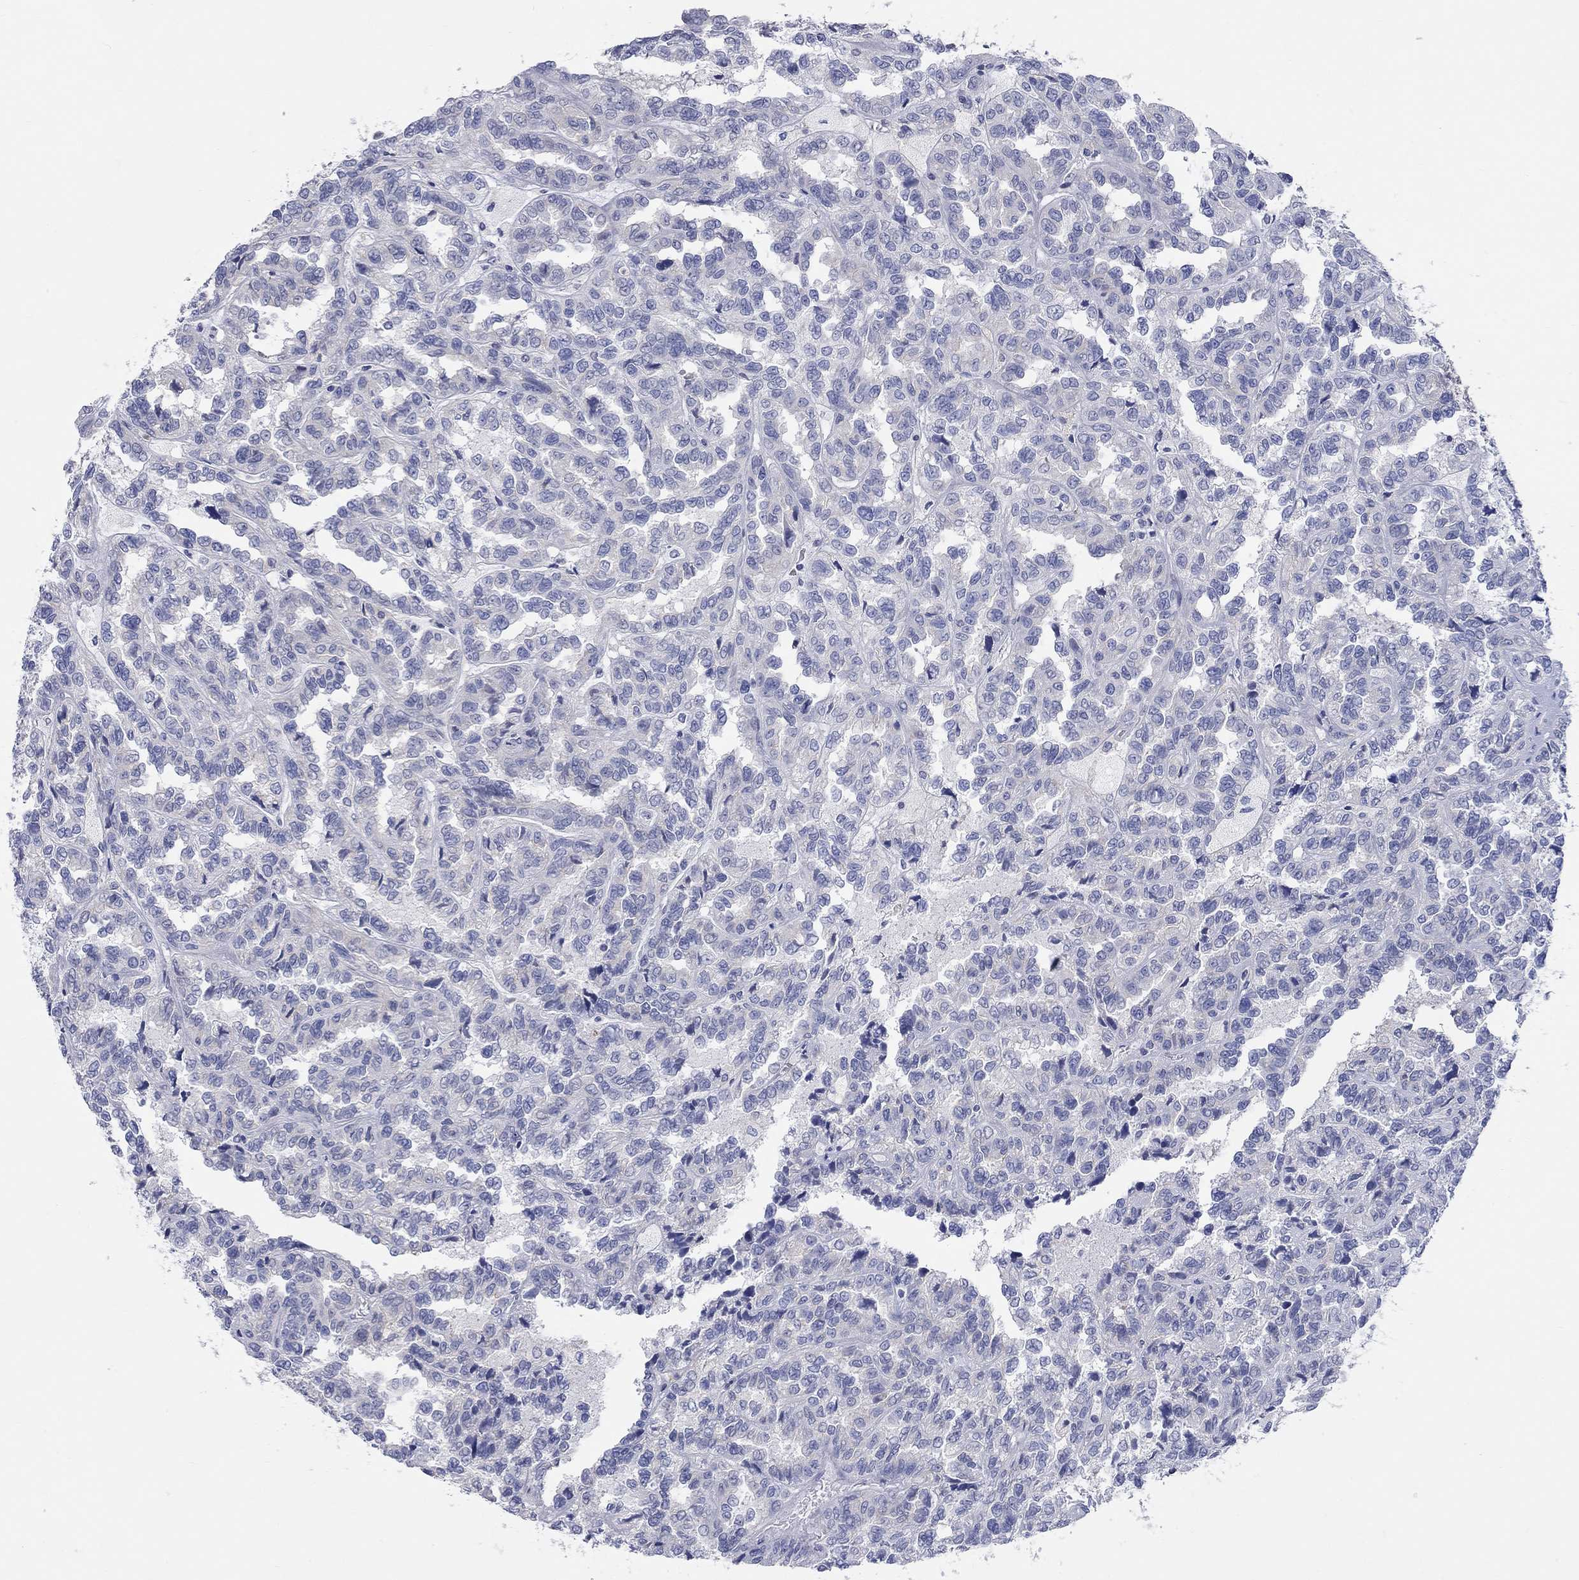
{"staining": {"intensity": "negative", "quantity": "none", "location": "none"}, "tissue": "renal cancer", "cell_type": "Tumor cells", "image_type": "cancer", "snomed": [{"axis": "morphology", "description": "Adenocarcinoma, NOS"}, {"axis": "topography", "description": "Kidney"}], "caption": "The immunohistochemistry photomicrograph has no significant positivity in tumor cells of renal adenocarcinoma tissue.", "gene": "PCDHGA10", "patient": {"sex": "male", "age": 79}}